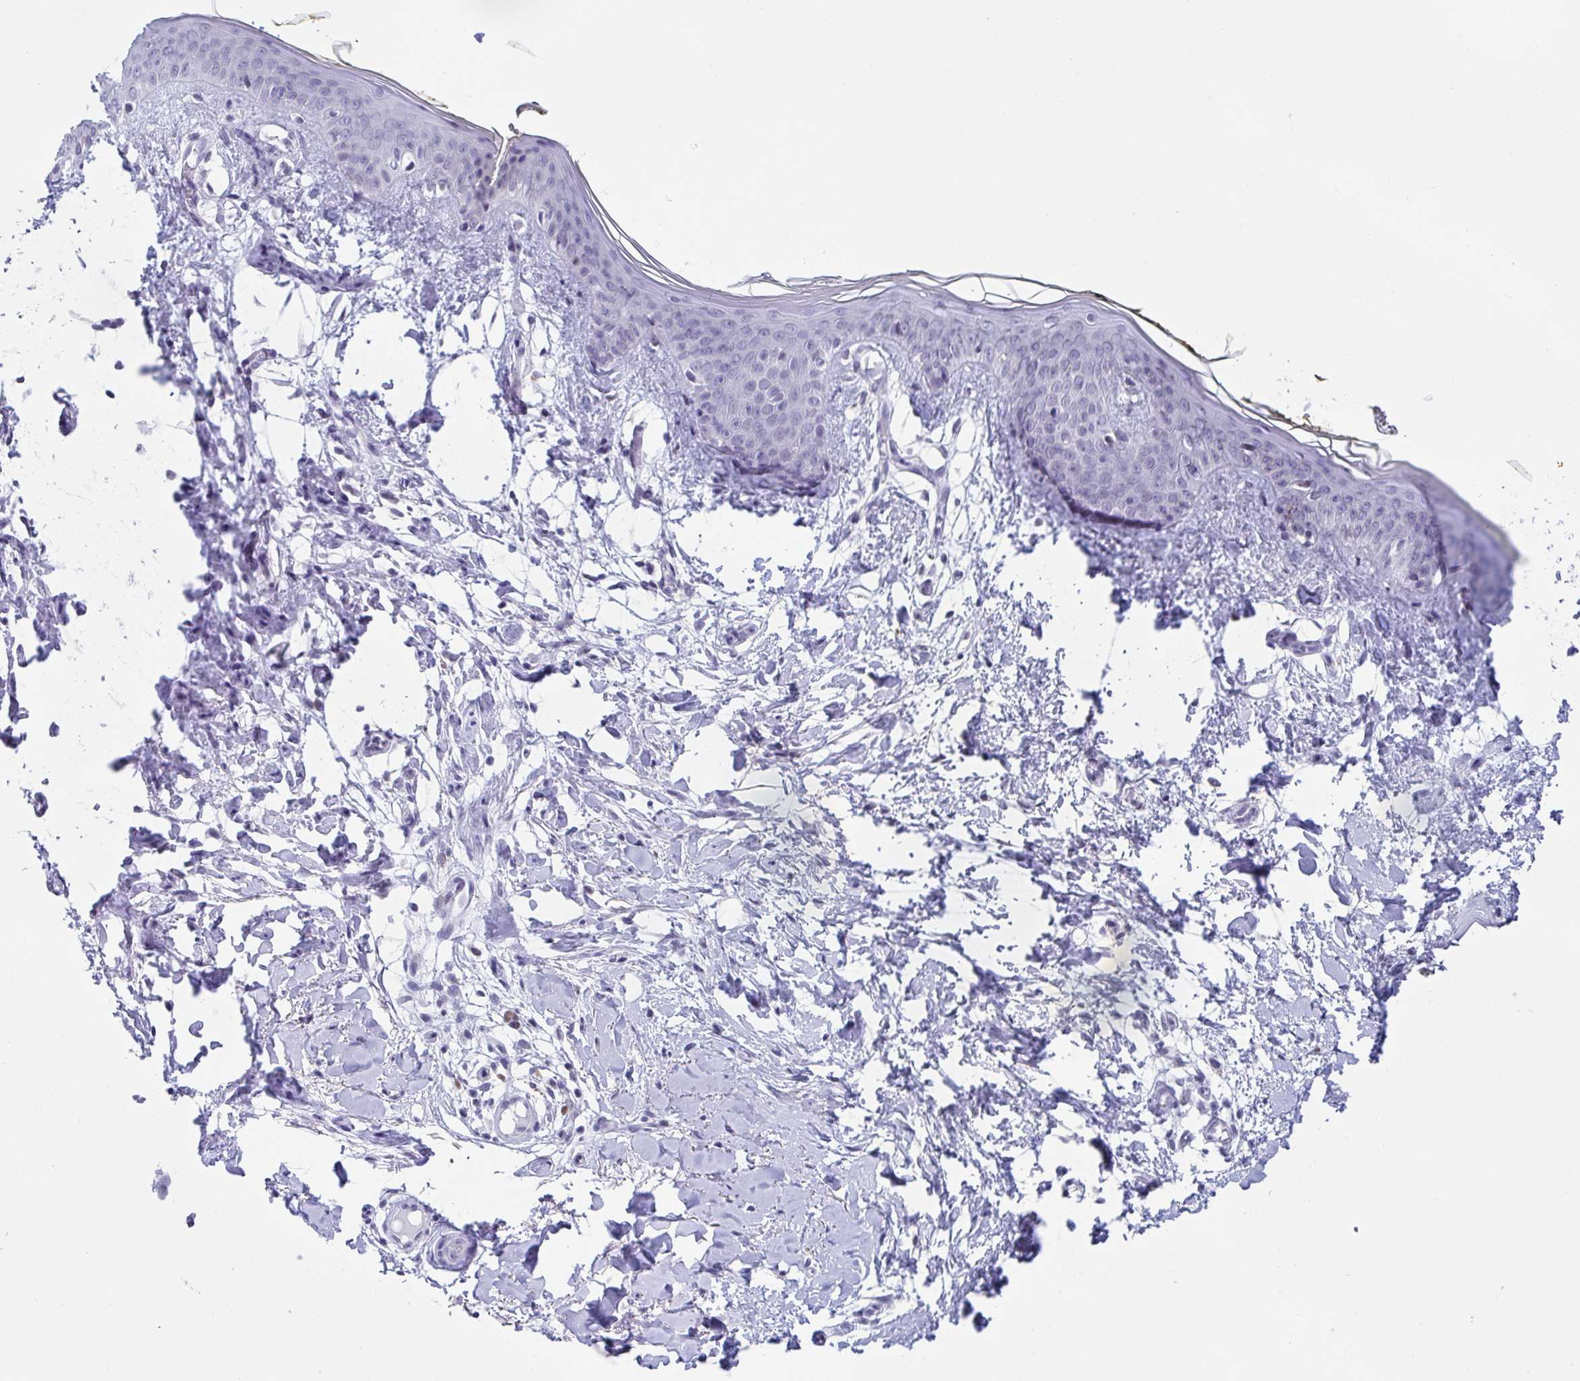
{"staining": {"intensity": "negative", "quantity": "none", "location": "none"}, "tissue": "skin", "cell_type": "Fibroblasts", "image_type": "normal", "snomed": [{"axis": "morphology", "description": "Normal tissue, NOS"}, {"axis": "topography", "description": "Skin"}], "caption": "DAB (3,3'-diaminobenzidine) immunohistochemical staining of benign skin shows no significant positivity in fibroblasts.", "gene": "WDR72", "patient": {"sex": "female", "age": 34}}